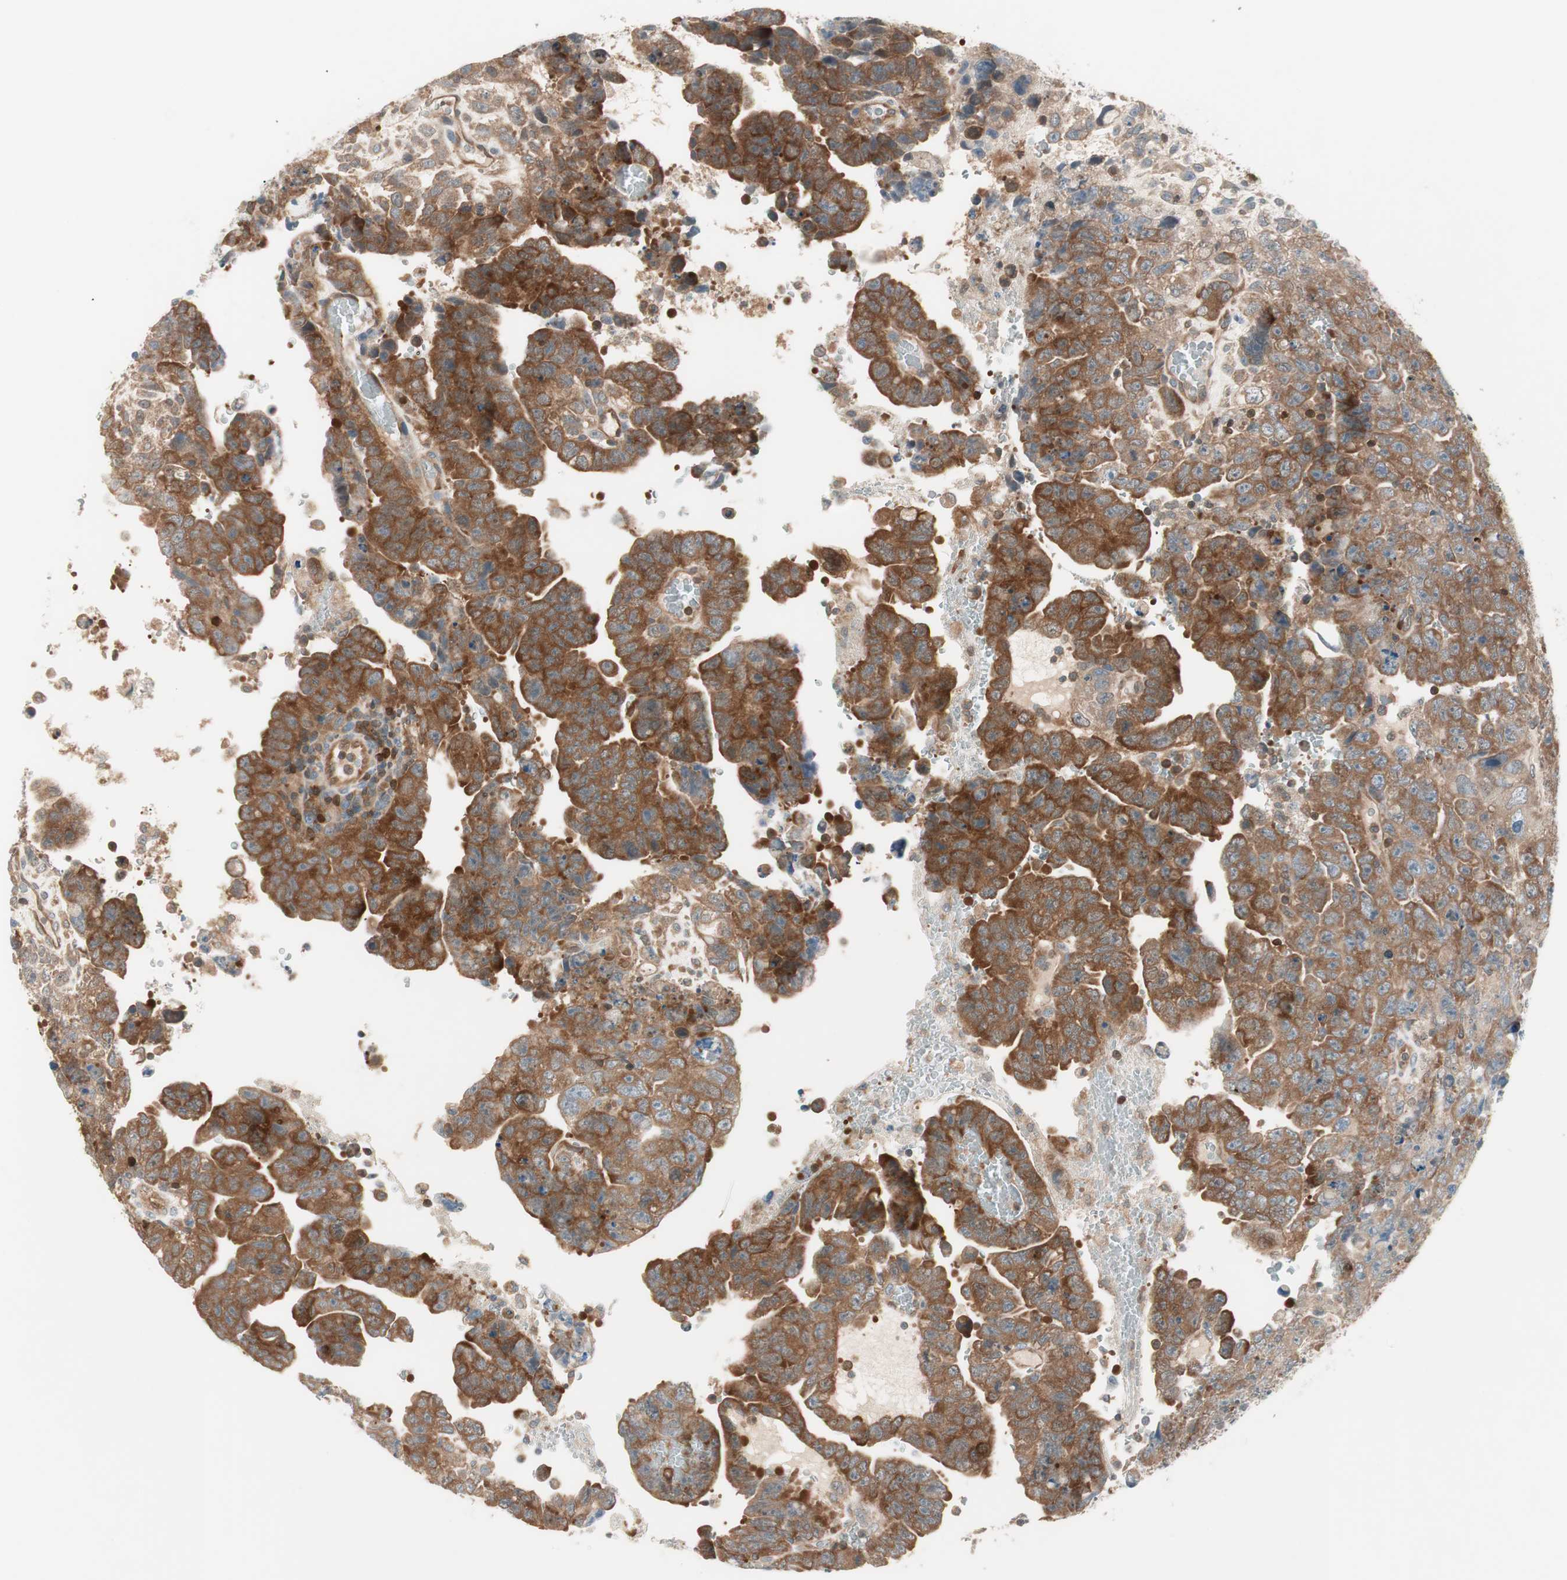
{"staining": {"intensity": "strong", "quantity": ">75%", "location": "cytoplasmic/membranous"}, "tissue": "testis cancer", "cell_type": "Tumor cells", "image_type": "cancer", "snomed": [{"axis": "morphology", "description": "Carcinoma, Embryonal, NOS"}, {"axis": "topography", "description": "Testis"}], "caption": "A photomicrograph showing strong cytoplasmic/membranous positivity in about >75% of tumor cells in testis cancer (embryonal carcinoma), as visualized by brown immunohistochemical staining.", "gene": "GALT", "patient": {"sex": "male", "age": 28}}